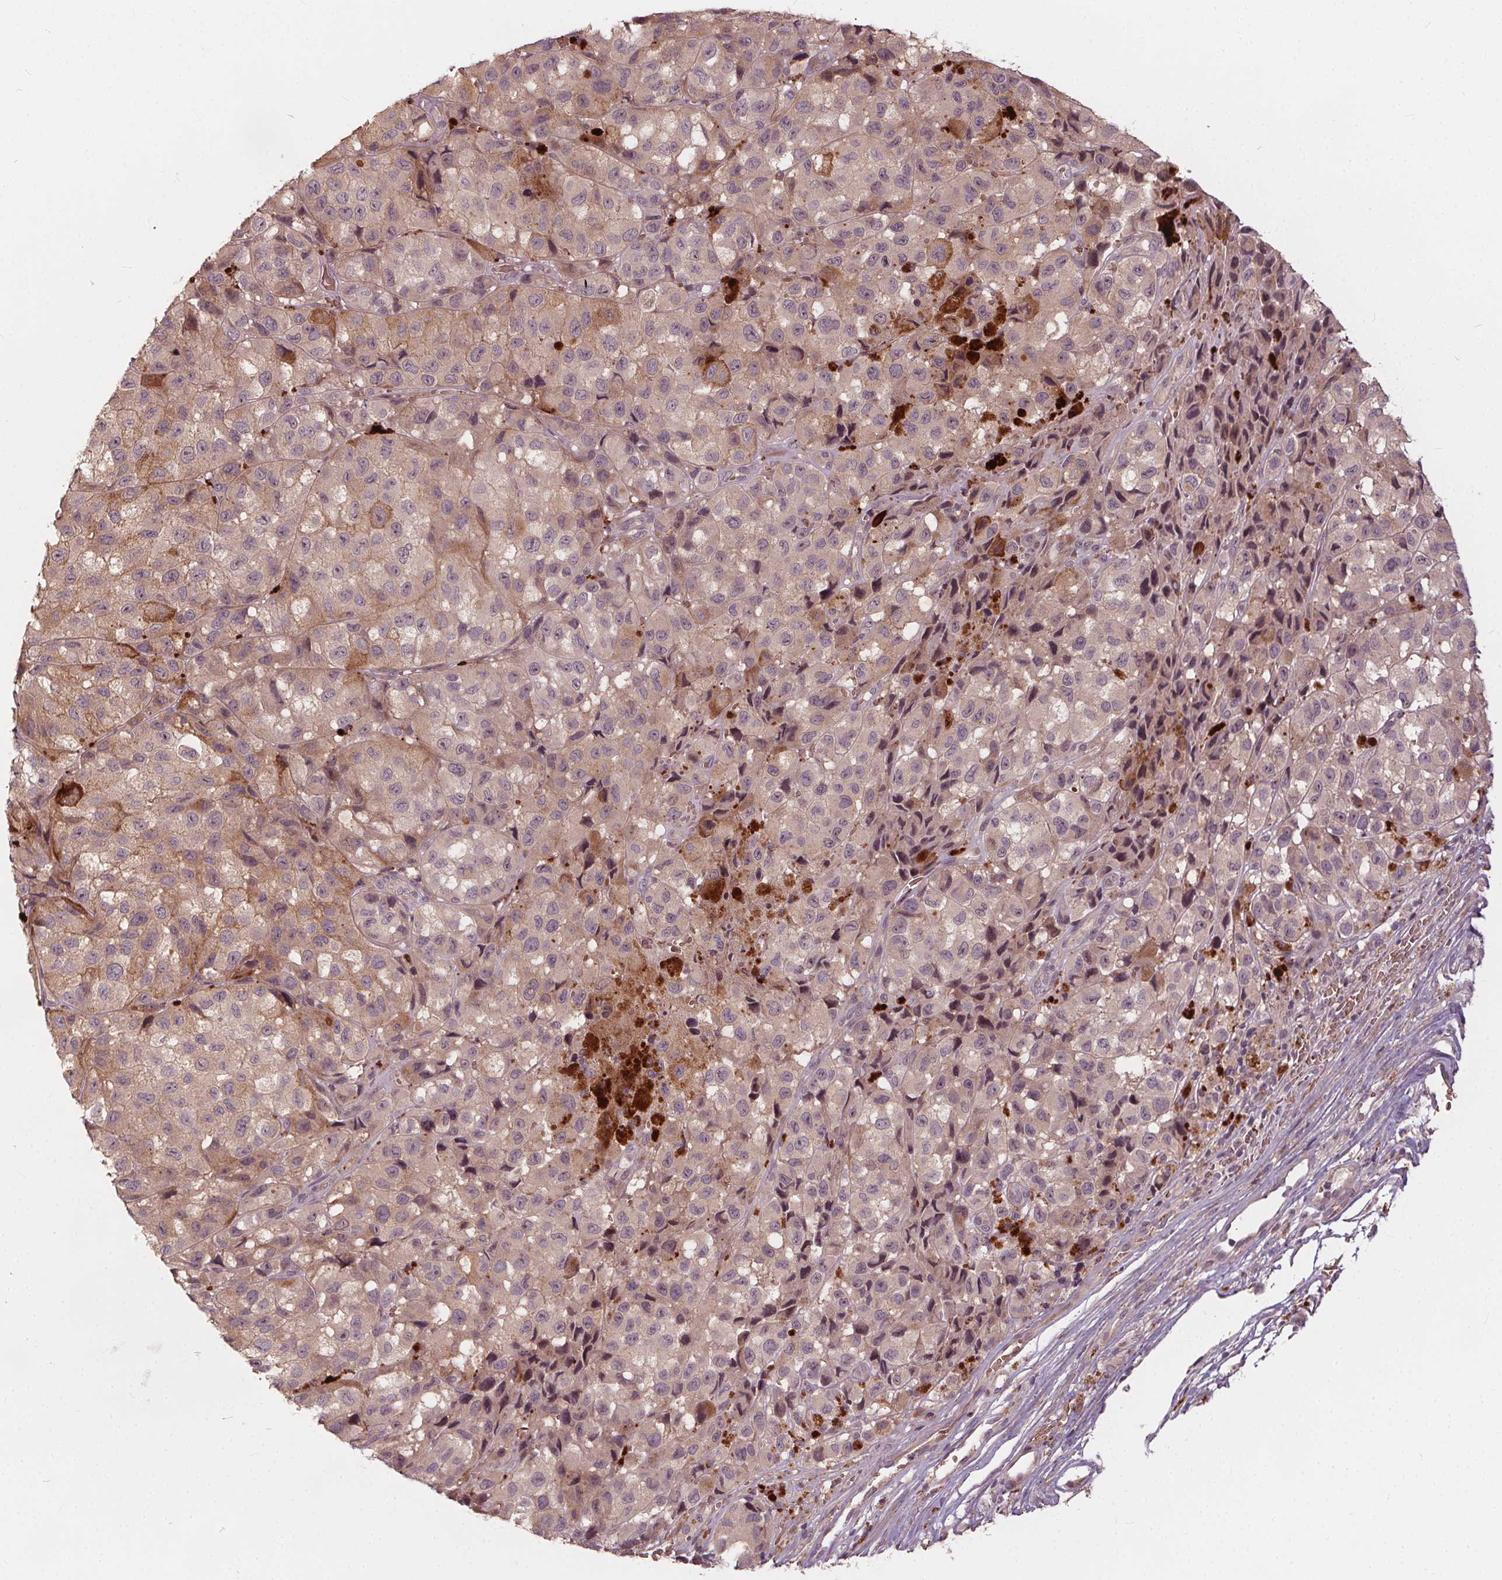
{"staining": {"intensity": "negative", "quantity": "none", "location": "none"}, "tissue": "melanoma", "cell_type": "Tumor cells", "image_type": "cancer", "snomed": [{"axis": "morphology", "description": "Malignant melanoma, NOS"}, {"axis": "topography", "description": "Skin"}], "caption": "DAB immunohistochemical staining of malignant melanoma reveals no significant staining in tumor cells.", "gene": "IPO13", "patient": {"sex": "male", "age": 93}}